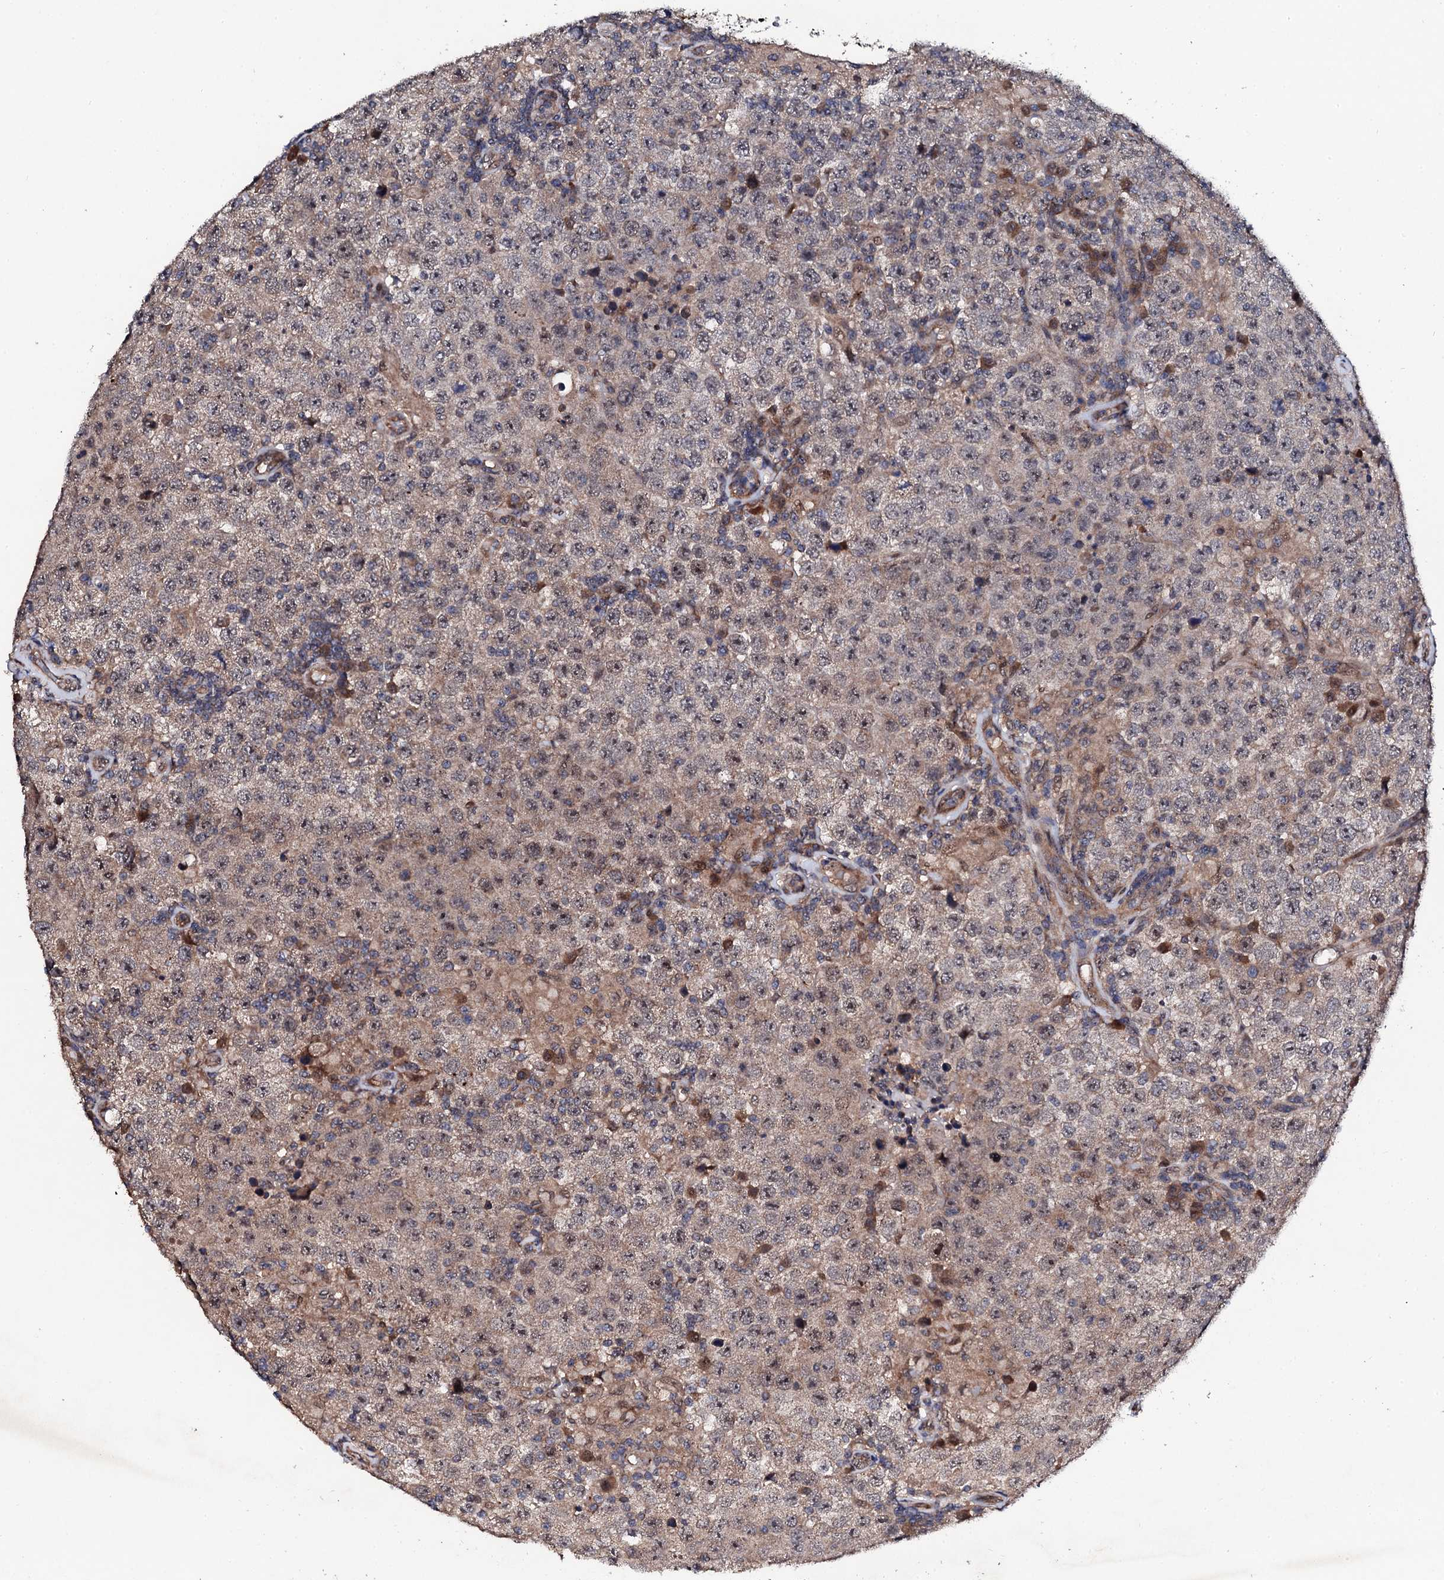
{"staining": {"intensity": "weak", "quantity": "25%-75%", "location": "cytoplasmic/membranous,nuclear"}, "tissue": "testis cancer", "cell_type": "Tumor cells", "image_type": "cancer", "snomed": [{"axis": "morphology", "description": "Normal tissue, NOS"}, {"axis": "morphology", "description": "Urothelial carcinoma, High grade"}, {"axis": "morphology", "description": "Seminoma, NOS"}, {"axis": "morphology", "description": "Carcinoma, Embryonal, NOS"}, {"axis": "topography", "description": "Urinary bladder"}, {"axis": "topography", "description": "Testis"}], "caption": "Immunohistochemistry (IHC) histopathology image of neoplastic tissue: human embryonal carcinoma (testis) stained using immunohistochemistry displays low levels of weak protein expression localized specifically in the cytoplasmic/membranous and nuclear of tumor cells, appearing as a cytoplasmic/membranous and nuclear brown color.", "gene": "IP6K1", "patient": {"sex": "male", "age": 41}}